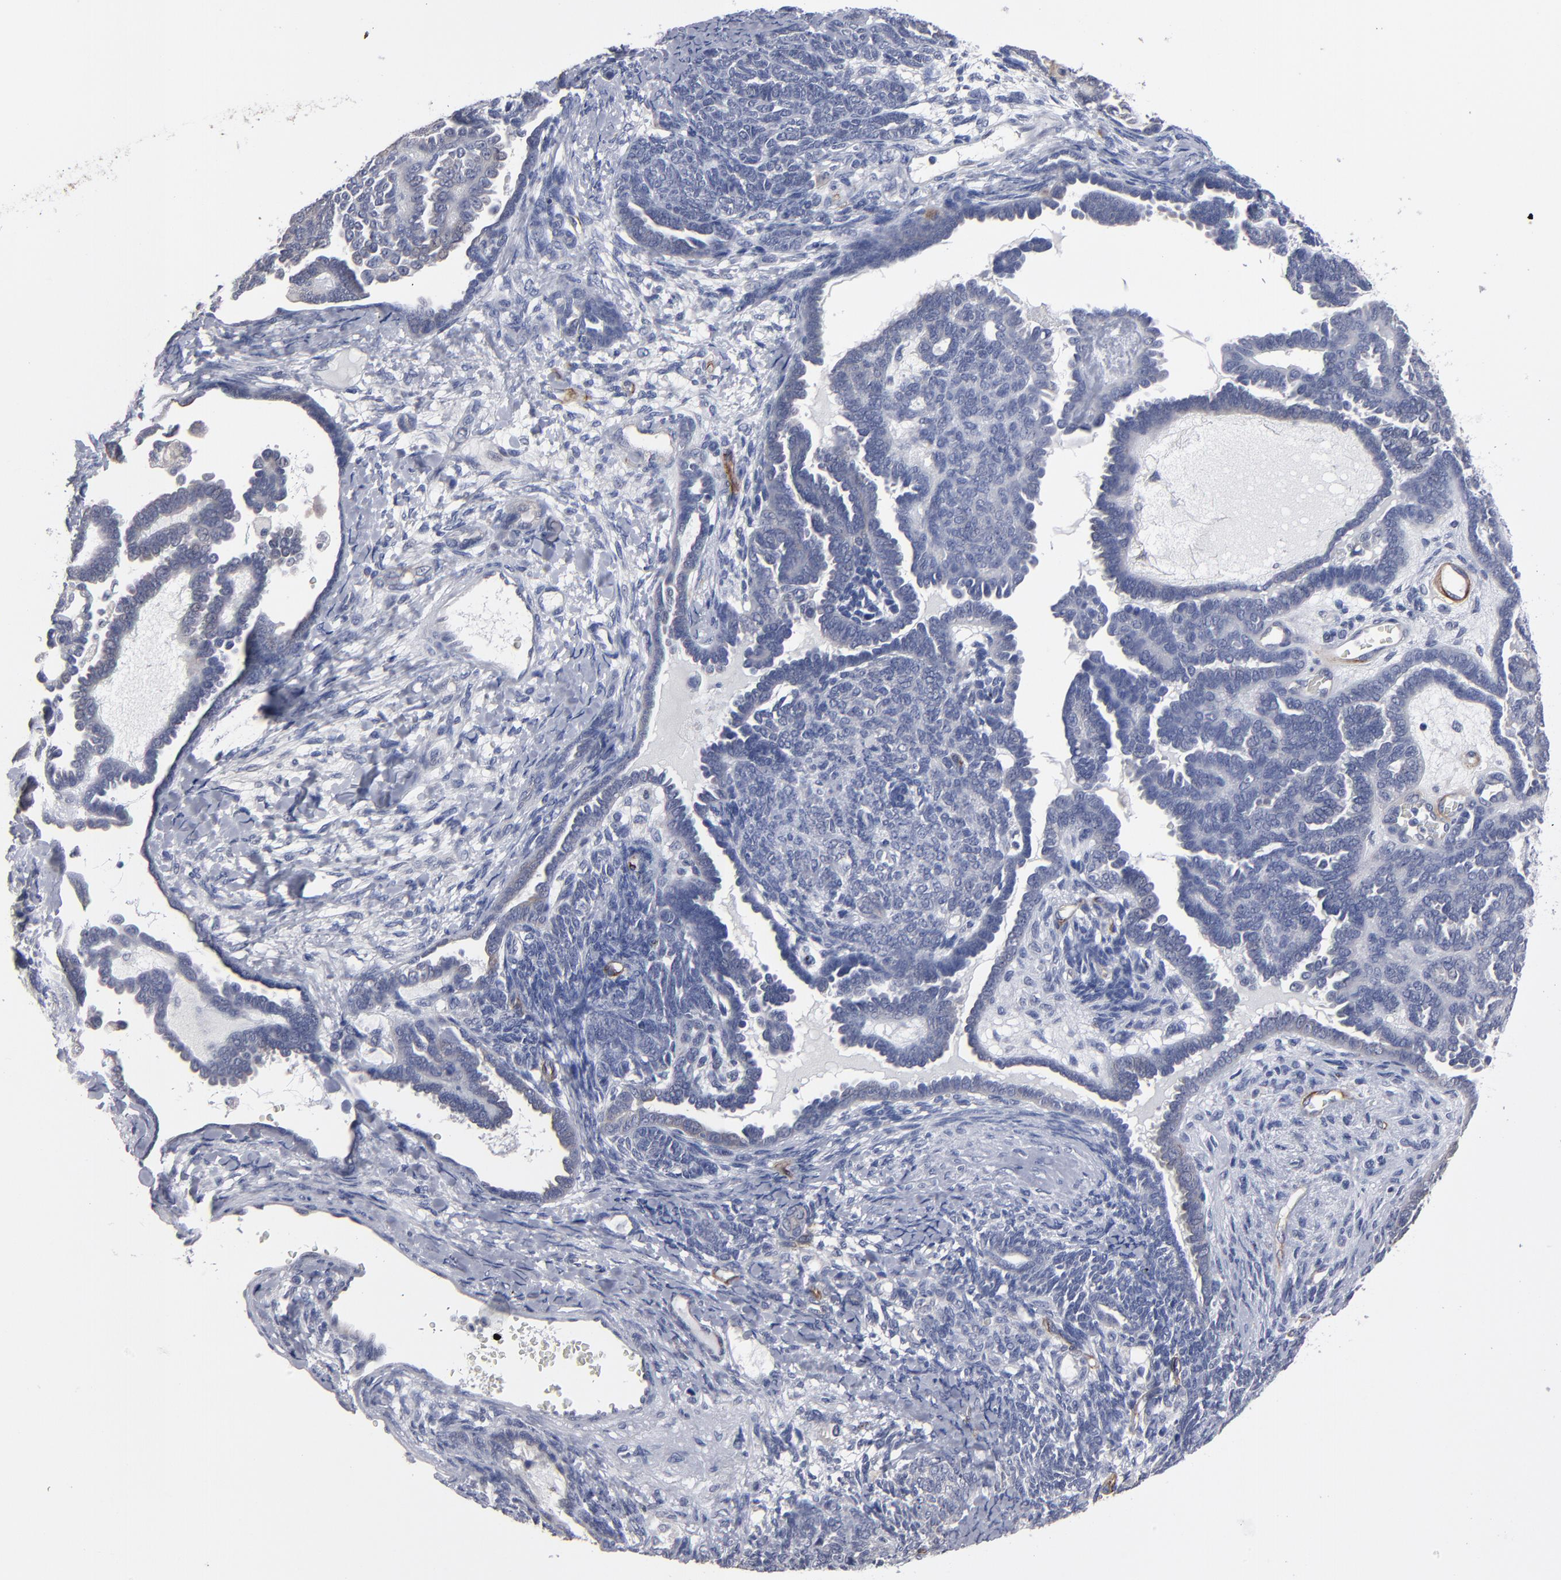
{"staining": {"intensity": "weak", "quantity": "<25%", "location": "cytoplasmic/membranous"}, "tissue": "endometrial cancer", "cell_type": "Tumor cells", "image_type": "cancer", "snomed": [{"axis": "morphology", "description": "Neoplasm, malignant, NOS"}, {"axis": "topography", "description": "Endometrium"}], "caption": "DAB (3,3'-diaminobenzidine) immunohistochemical staining of endometrial neoplasm (malignant) displays no significant positivity in tumor cells.", "gene": "ZNF175", "patient": {"sex": "female", "age": 74}}